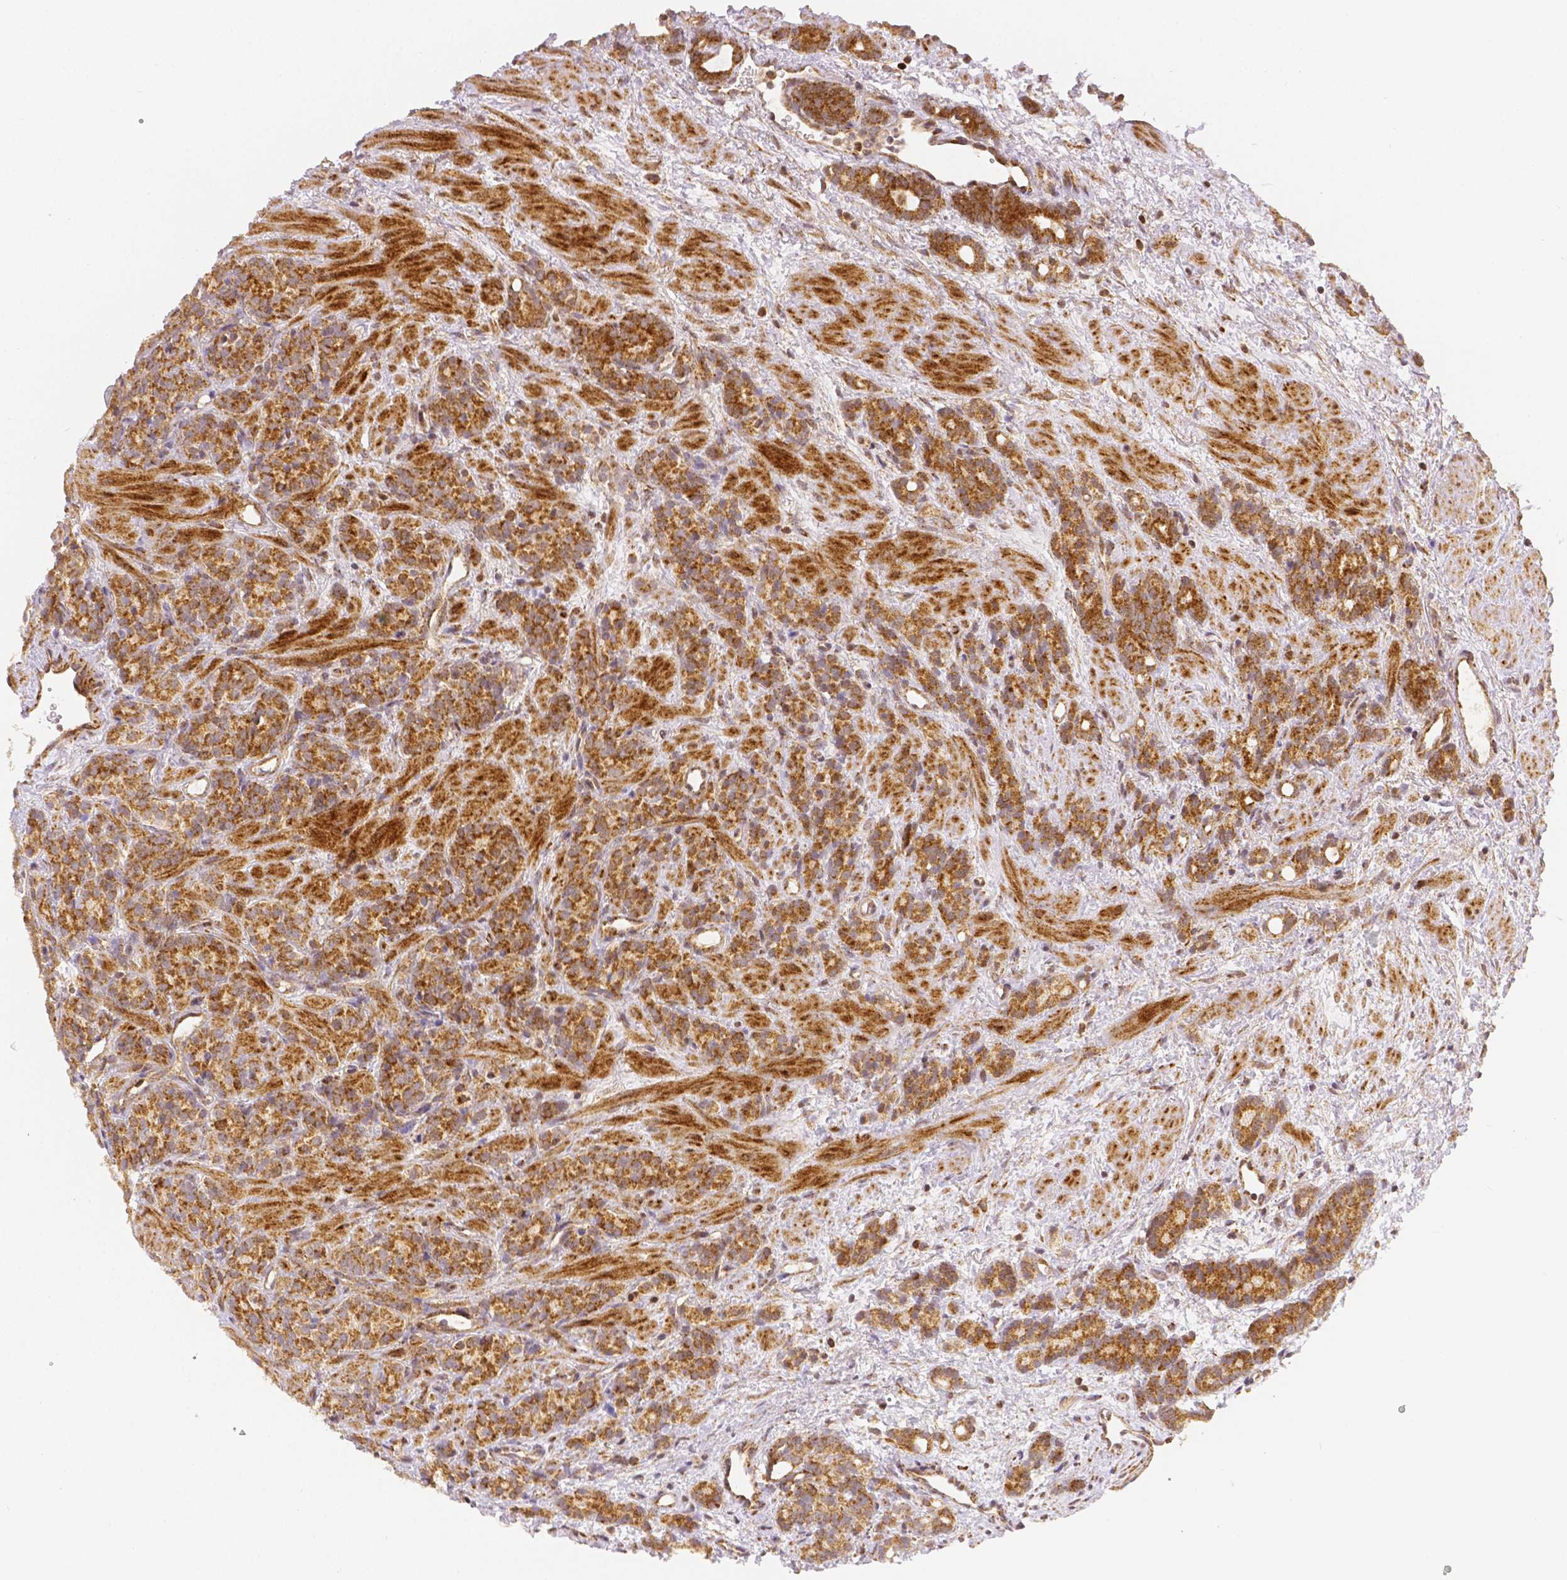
{"staining": {"intensity": "moderate", "quantity": ">75%", "location": "cytoplasmic/membranous"}, "tissue": "prostate cancer", "cell_type": "Tumor cells", "image_type": "cancer", "snomed": [{"axis": "morphology", "description": "Adenocarcinoma, High grade"}, {"axis": "topography", "description": "Prostate"}], "caption": "Human prostate cancer stained with a brown dye shows moderate cytoplasmic/membranous positive positivity in approximately >75% of tumor cells.", "gene": "RHOT1", "patient": {"sex": "male", "age": 84}}